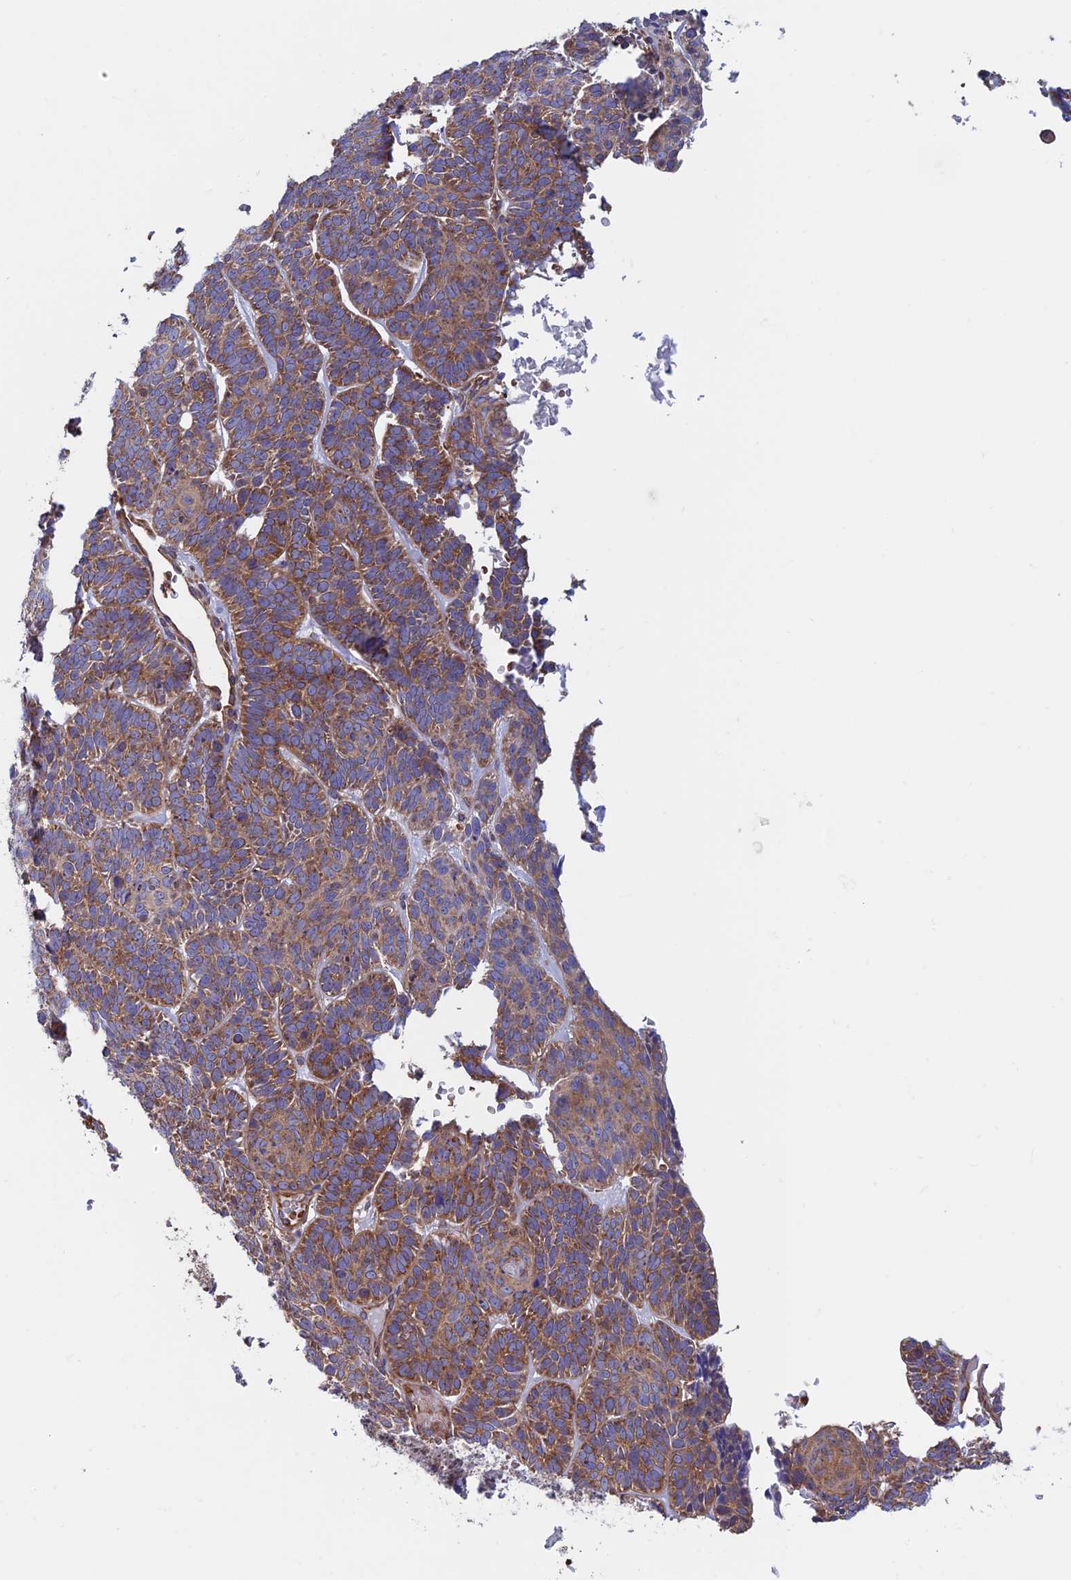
{"staining": {"intensity": "moderate", "quantity": ">75%", "location": "cytoplasmic/membranous"}, "tissue": "skin cancer", "cell_type": "Tumor cells", "image_type": "cancer", "snomed": [{"axis": "morphology", "description": "Basal cell carcinoma"}, {"axis": "topography", "description": "Skin"}], "caption": "Tumor cells demonstrate medium levels of moderate cytoplasmic/membranous positivity in approximately >75% of cells in basal cell carcinoma (skin).", "gene": "DNM1L", "patient": {"sex": "male", "age": 85}}